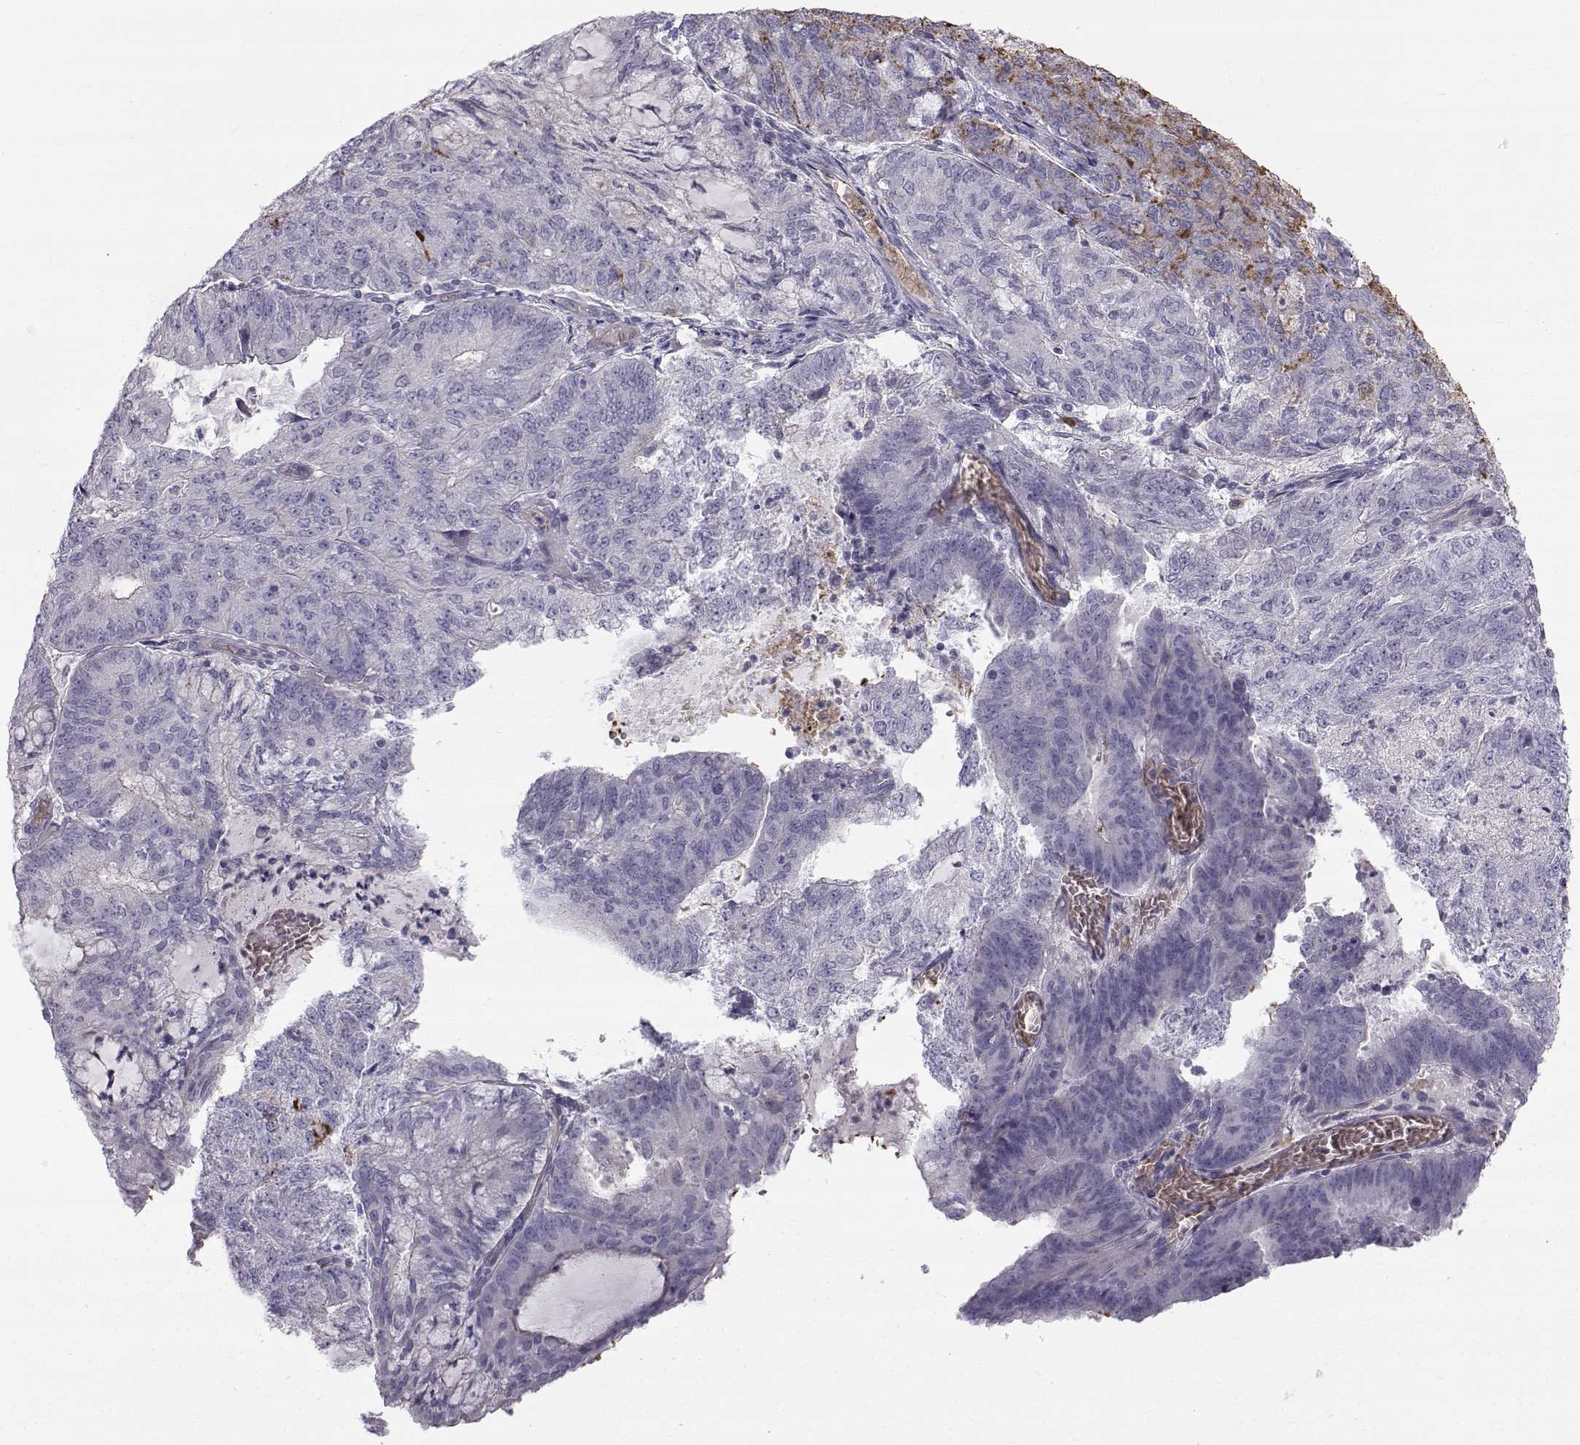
{"staining": {"intensity": "negative", "quantity": "none", "location": "none"}, "tissue": "endometrial cancer", "cell_type": "Tumor cells", "image_type": "cancer", "snomed": [{"axis": "morphology", "description": "Adenocarcinoma, NOS"}, {"axis": "topography", "description": "Endometrium"}], "caption": "Adenocarcinoma (endometrial) stained for a protein using IHC demonstrates no positivity tumor cells.", "gene": "QPCT", "patient": {"sex": "female", "age": 82}}